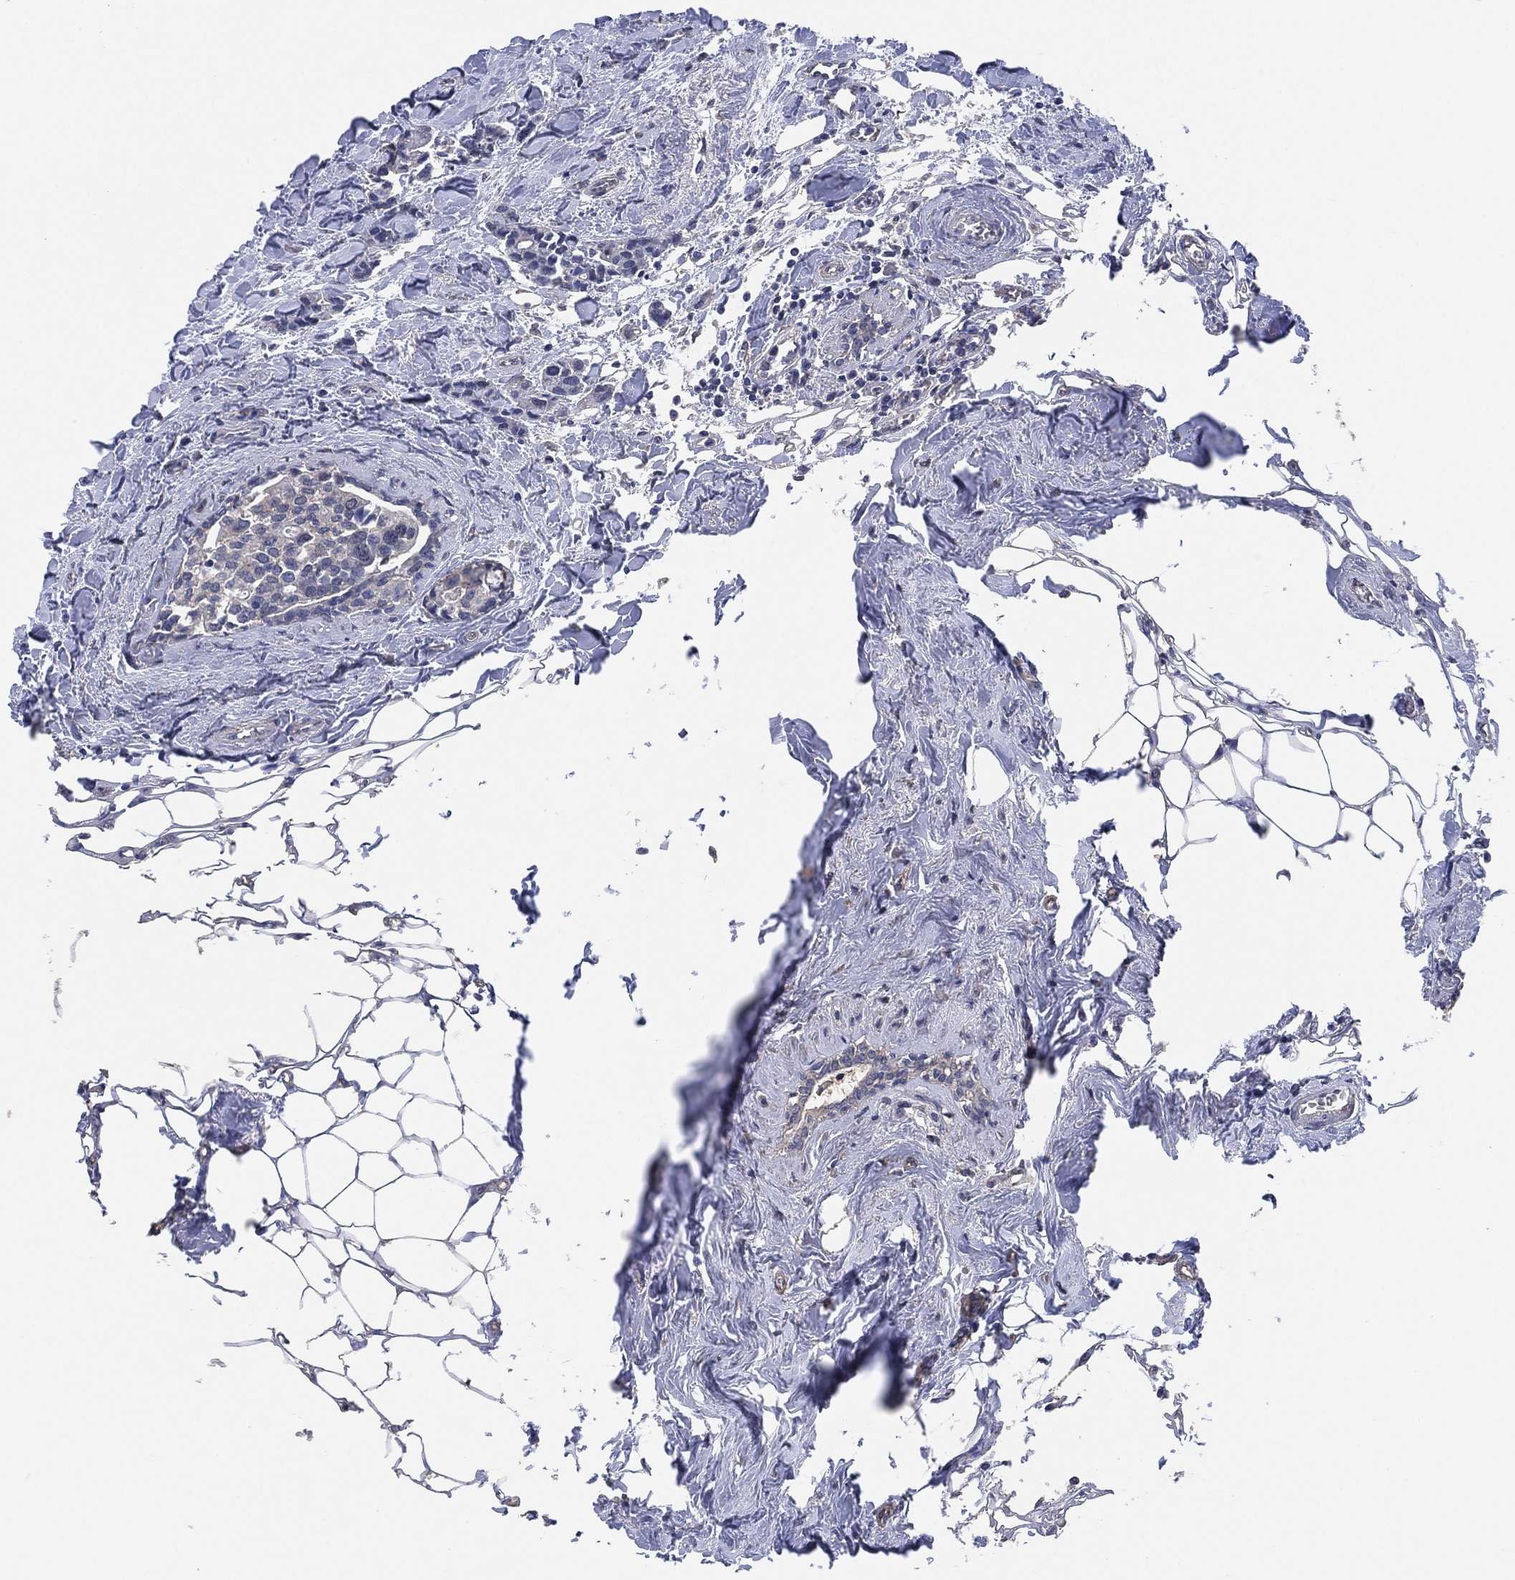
{"staining": {"intensity": "weak", "quantity": "<25%", "location": "cytoplasmic/membranous"}, "tissue": "breast cancer", "cell_type": "Tumor cells", "image_type": "cancer", "snomed": [{"axis": "morphology", "description": "Duct carcinoma"}, {"axis": "topography", "description": "Breast"}], "caption": "Breast cancer was stained to show a protein in brown. There is no significant expression in tumor cells.", "gene": "KLK5", "patient": {"sex": "female", "age": 83}}